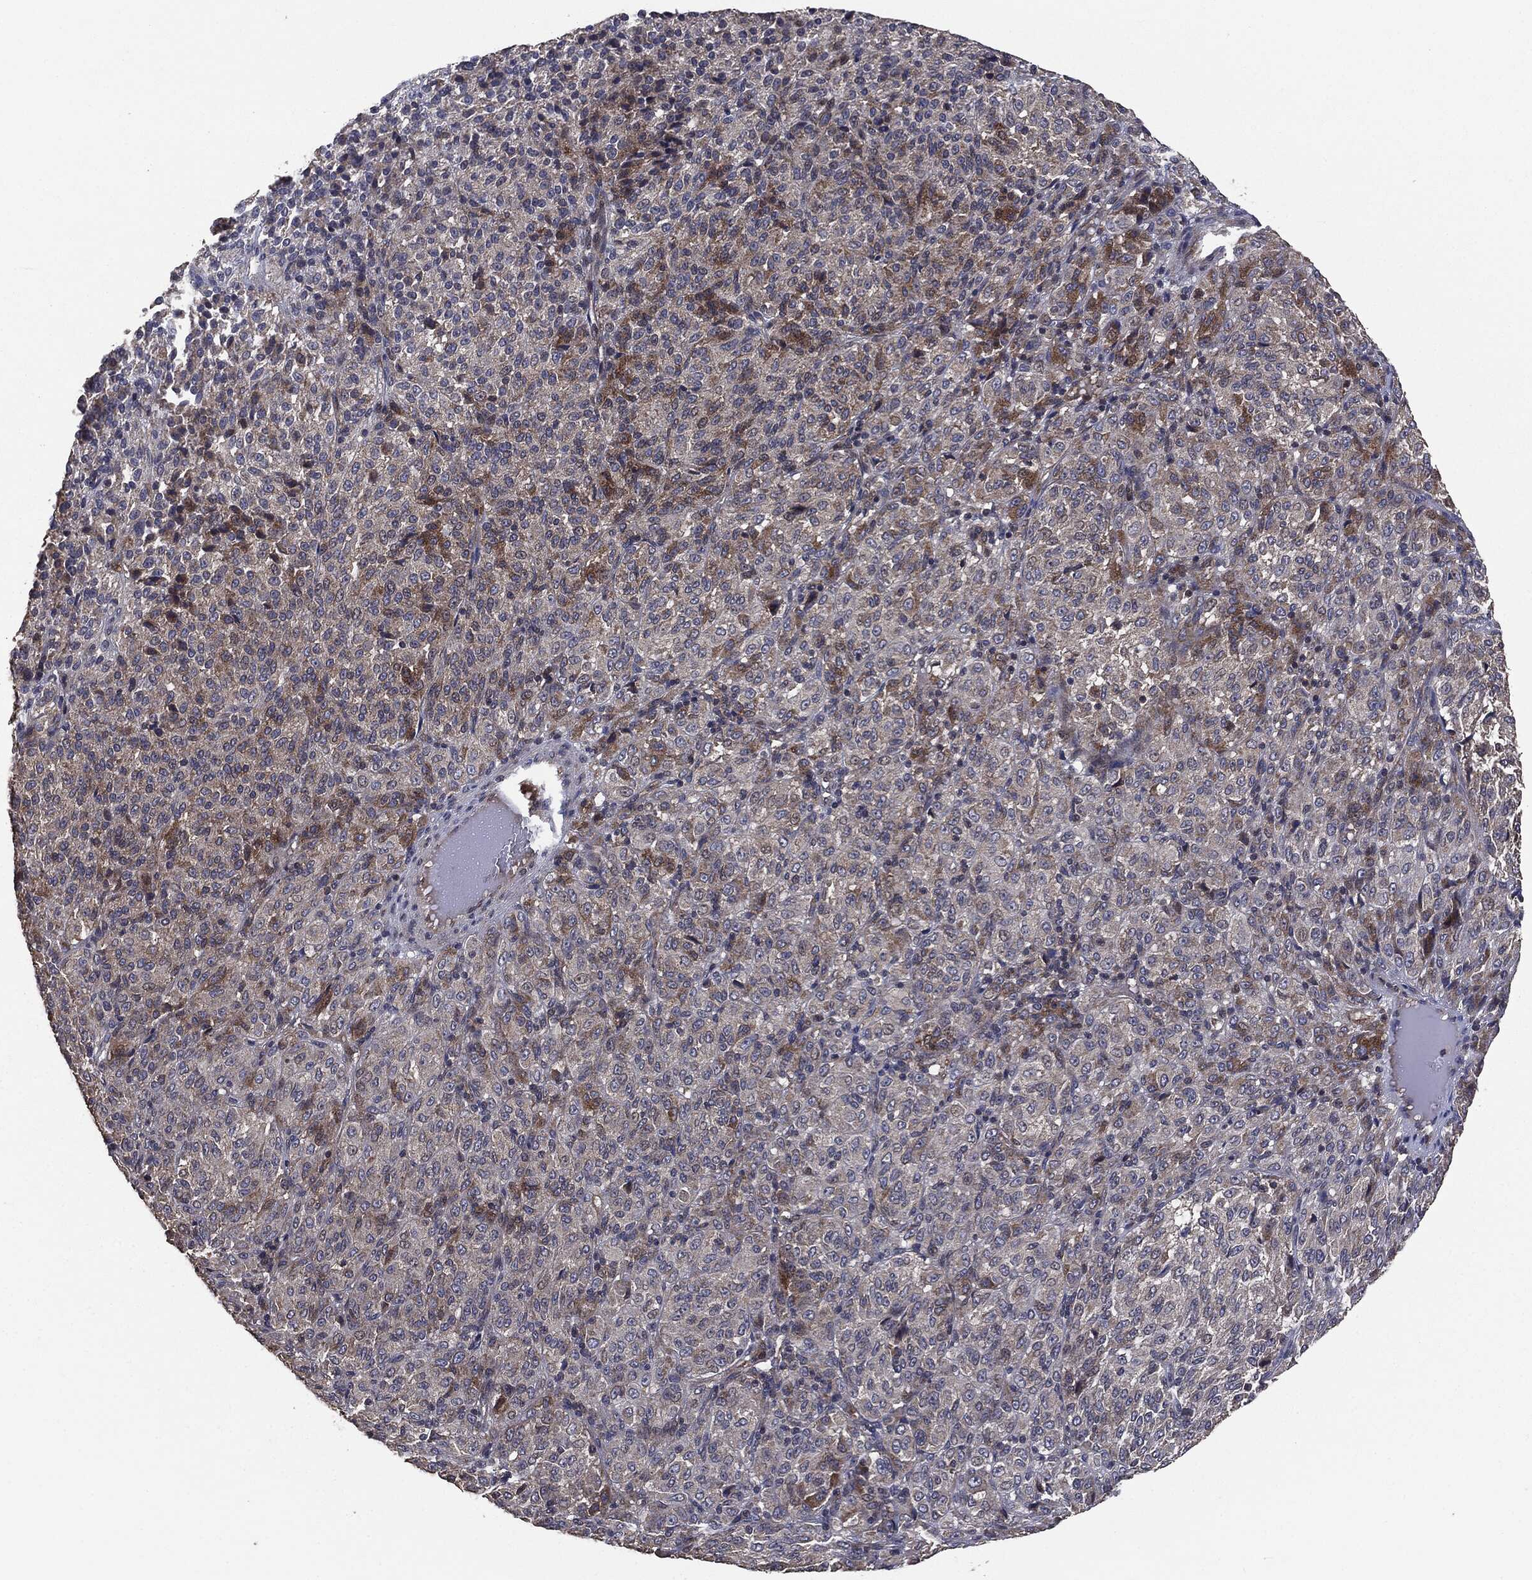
{"staining": {"intensity": "moderate", "quantity": "25%-75%", "location": "cytoplasmic/membranous"}, "tissue": "melanoma", "cell_type": "Tumor cells", "image_type": "cancer", "snomed": [{"axis": "morphology", "description": "Malignant melanoma, Metastatic site"}, {"axis": "topography", "description": "Brain"}], "caption": "Immunohistochemical staining of melanoma displays moderate cytoplasmic/membranous protein staining in approximately 25%-75% of tumor cells.", "gene": "MTOR", "patient": {"sex": "female", "age": 56}}